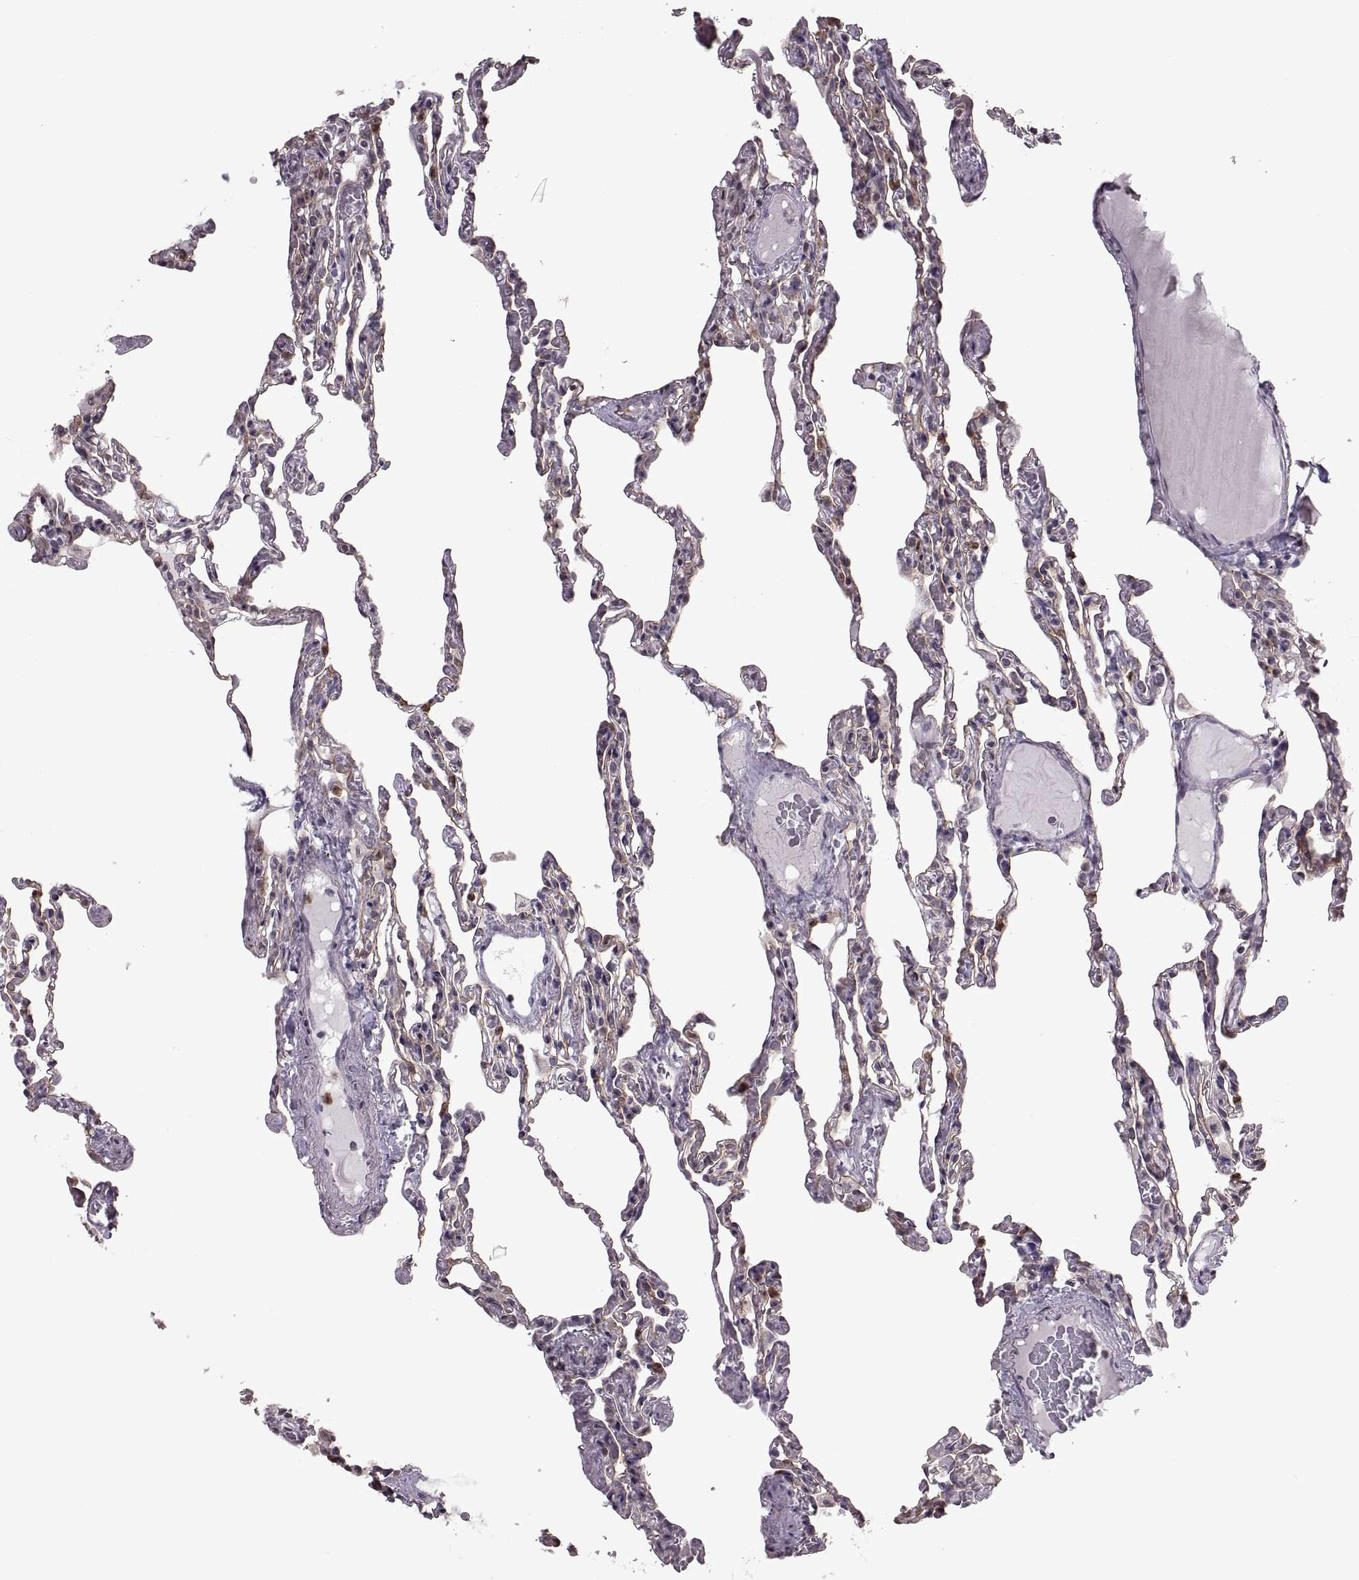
{"staining": {"intensity": "negative", "quantity": "none", "location": "none"}, "tissue": "lung", "cell_type": "Alveolar cells", "image_type": "normal", "snomed": [{"axis": "morphology", "description": "Normal tissue, NOS"}, {"axis": "topography", "description": "Lung"}], "caption": "Immunohistochemistry (IHC) histopathology image of benign human lung stained for a protein (brown), which reveals no positivity in alveolar cells. (IHC, brightfield microscopy, high magnification).", "gene": "PALS1", "patient": {"sex": "female", "age": 43}}